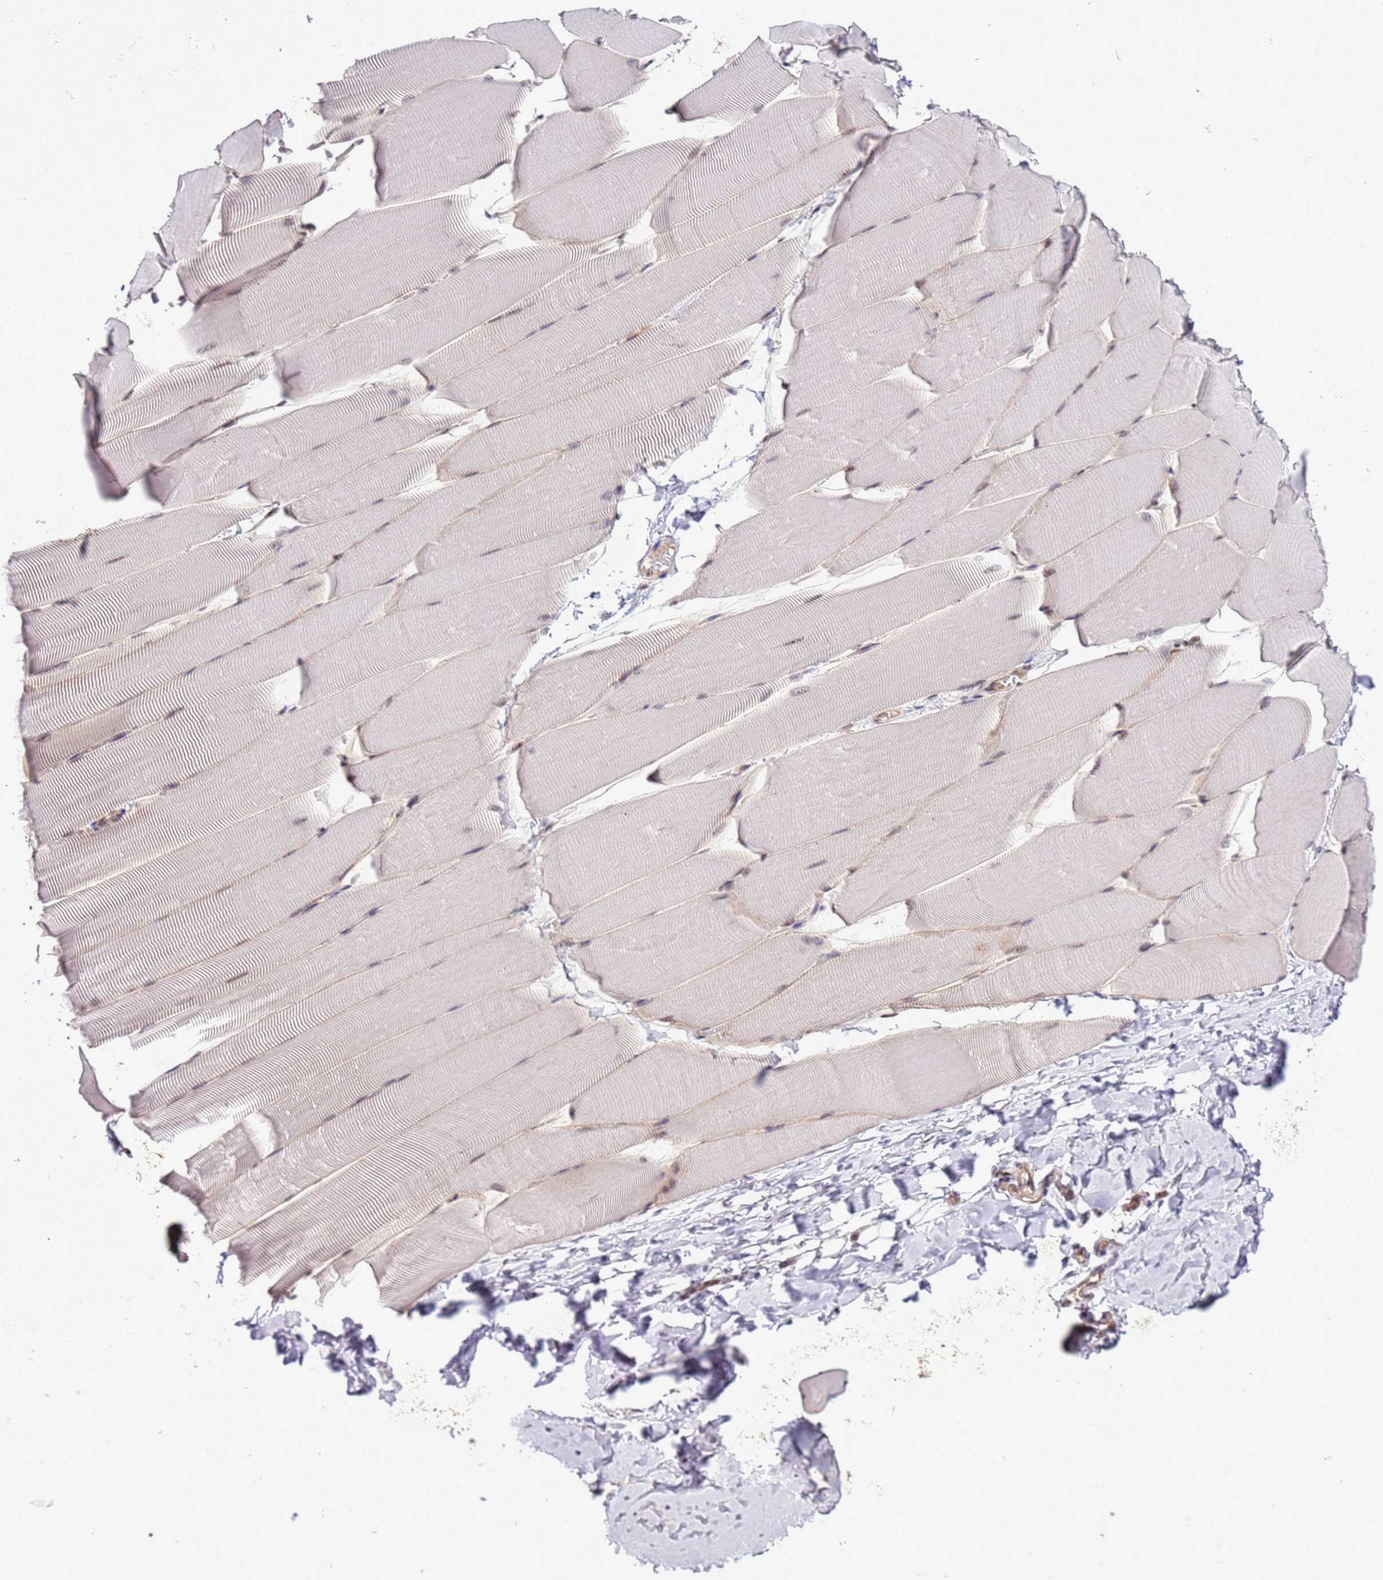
{"staining": {"intensity": "weak", "quantity": "<25%", "location": "nuclear"}, "tissue": "skeletal muscle", "cell_type": "Myocytes", "image_type": "normal", "snomed": [{"axis": "morphology", "description": "Normal tissue, NOS"}, {"axis": "topography", "description": "Skeletal muscle"}], "caption": "Myocytes show no significant expression in unremarkable skeletal muscle. (Stains: DAB (3,3'-diaminobenzidine) immunohistochemistry with hematoxylin counter stain, Microscopy: brightfield microscopy at high magnification).", "gene": "PRPF6", "patient": {"sex": "male", "age": 25}}